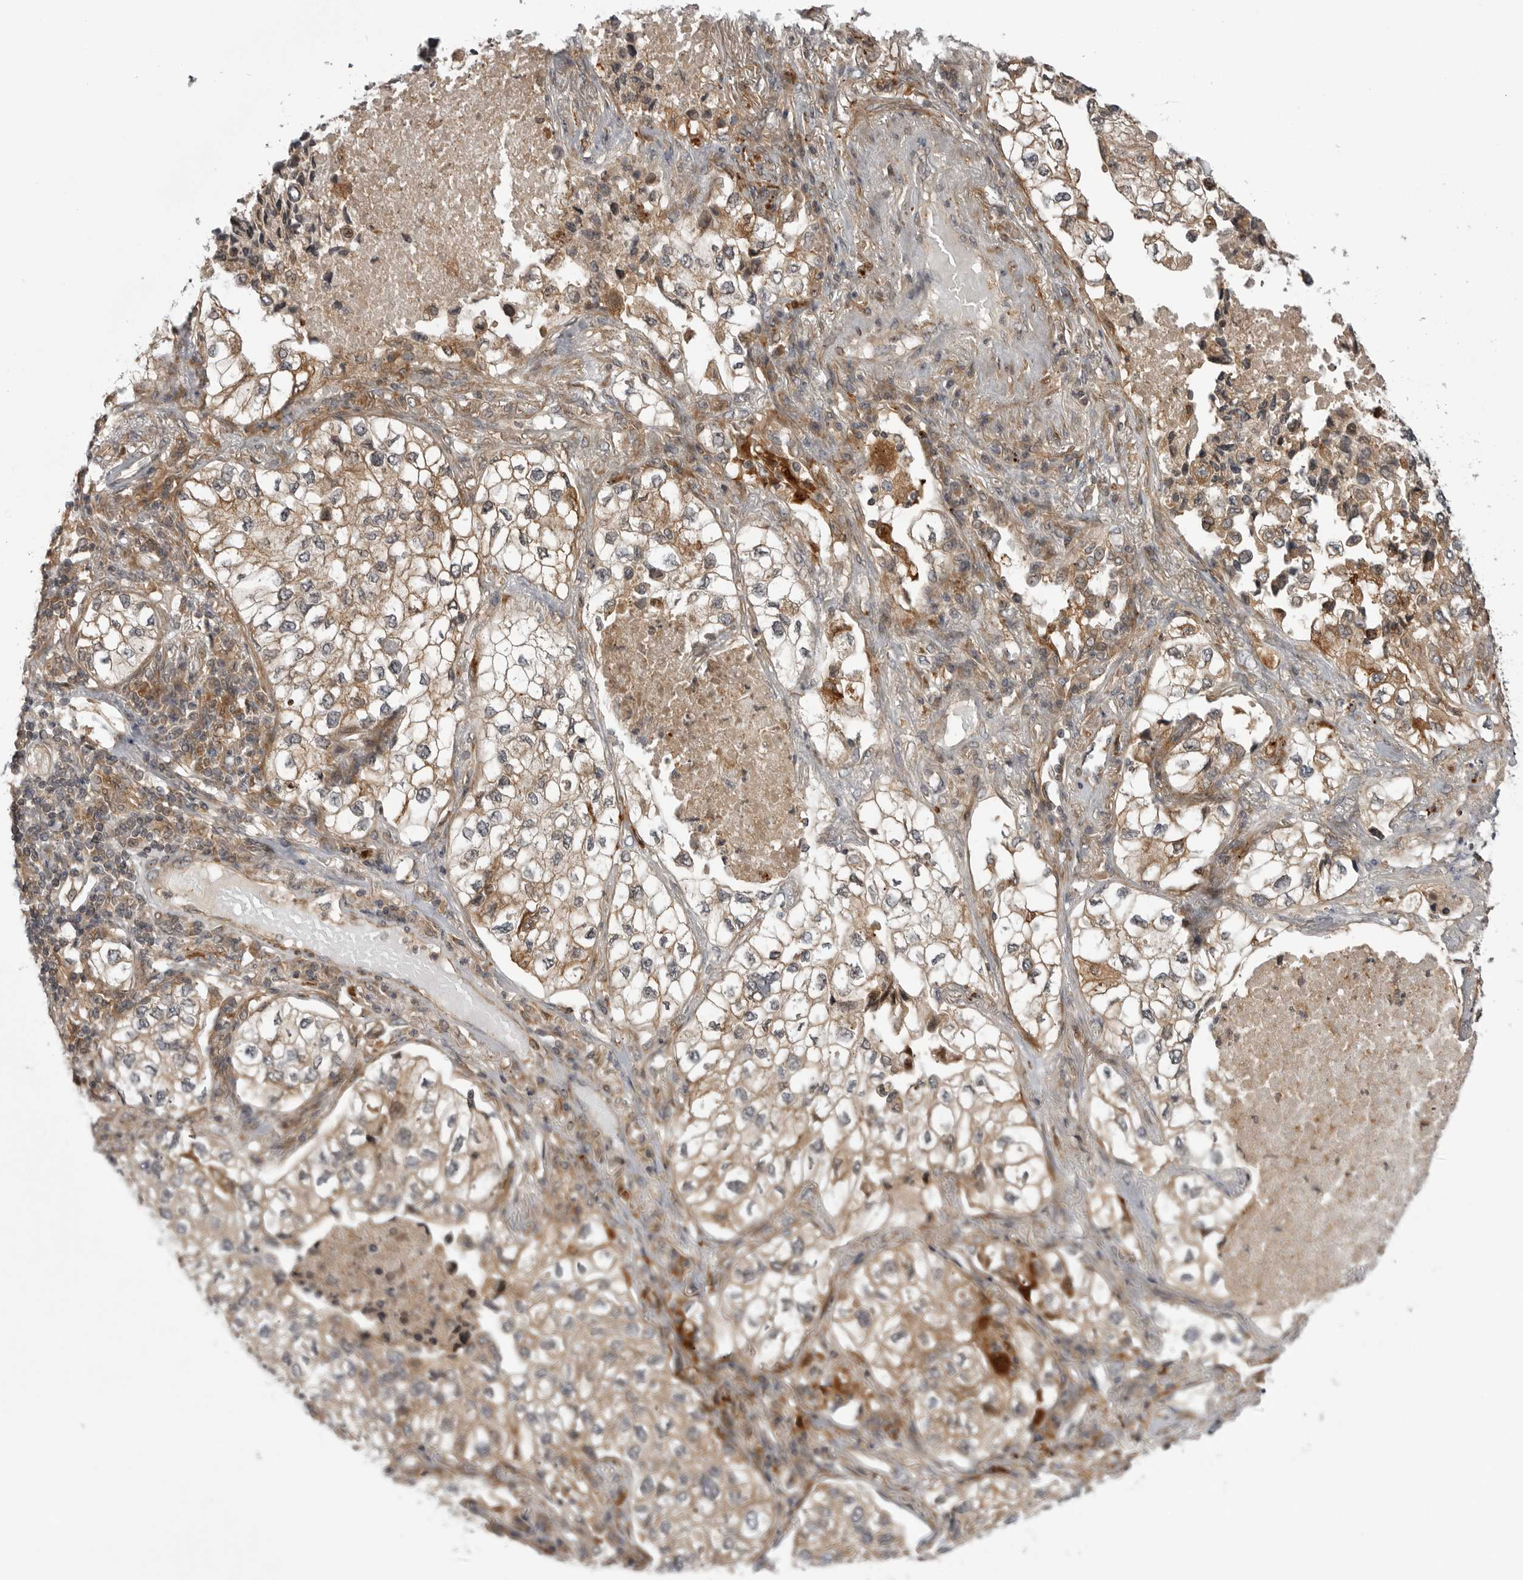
{"staining": {"intensity": "moderate", "quantity": ">75%", "location": "cytoplasmic/membranous"}, "tissue": "lung cancer", "cell_type": "Tumor cells", "image_type": "cancer", "snomed": [{"axis": "morphology", "description": "Adenocarcinoma, NOS"}, {"axis": "topography", "description": "Lung"}], "caption": "Lung cancer (adenocarcinoma) stained with DAB immunohistochemistry exhibits medium levels of moderate cytoplasmic/membranous positivity in approximately >75% of tumor cells.", "gene": "LRRC45", "patient": {"sex": "male", "age": 63}}